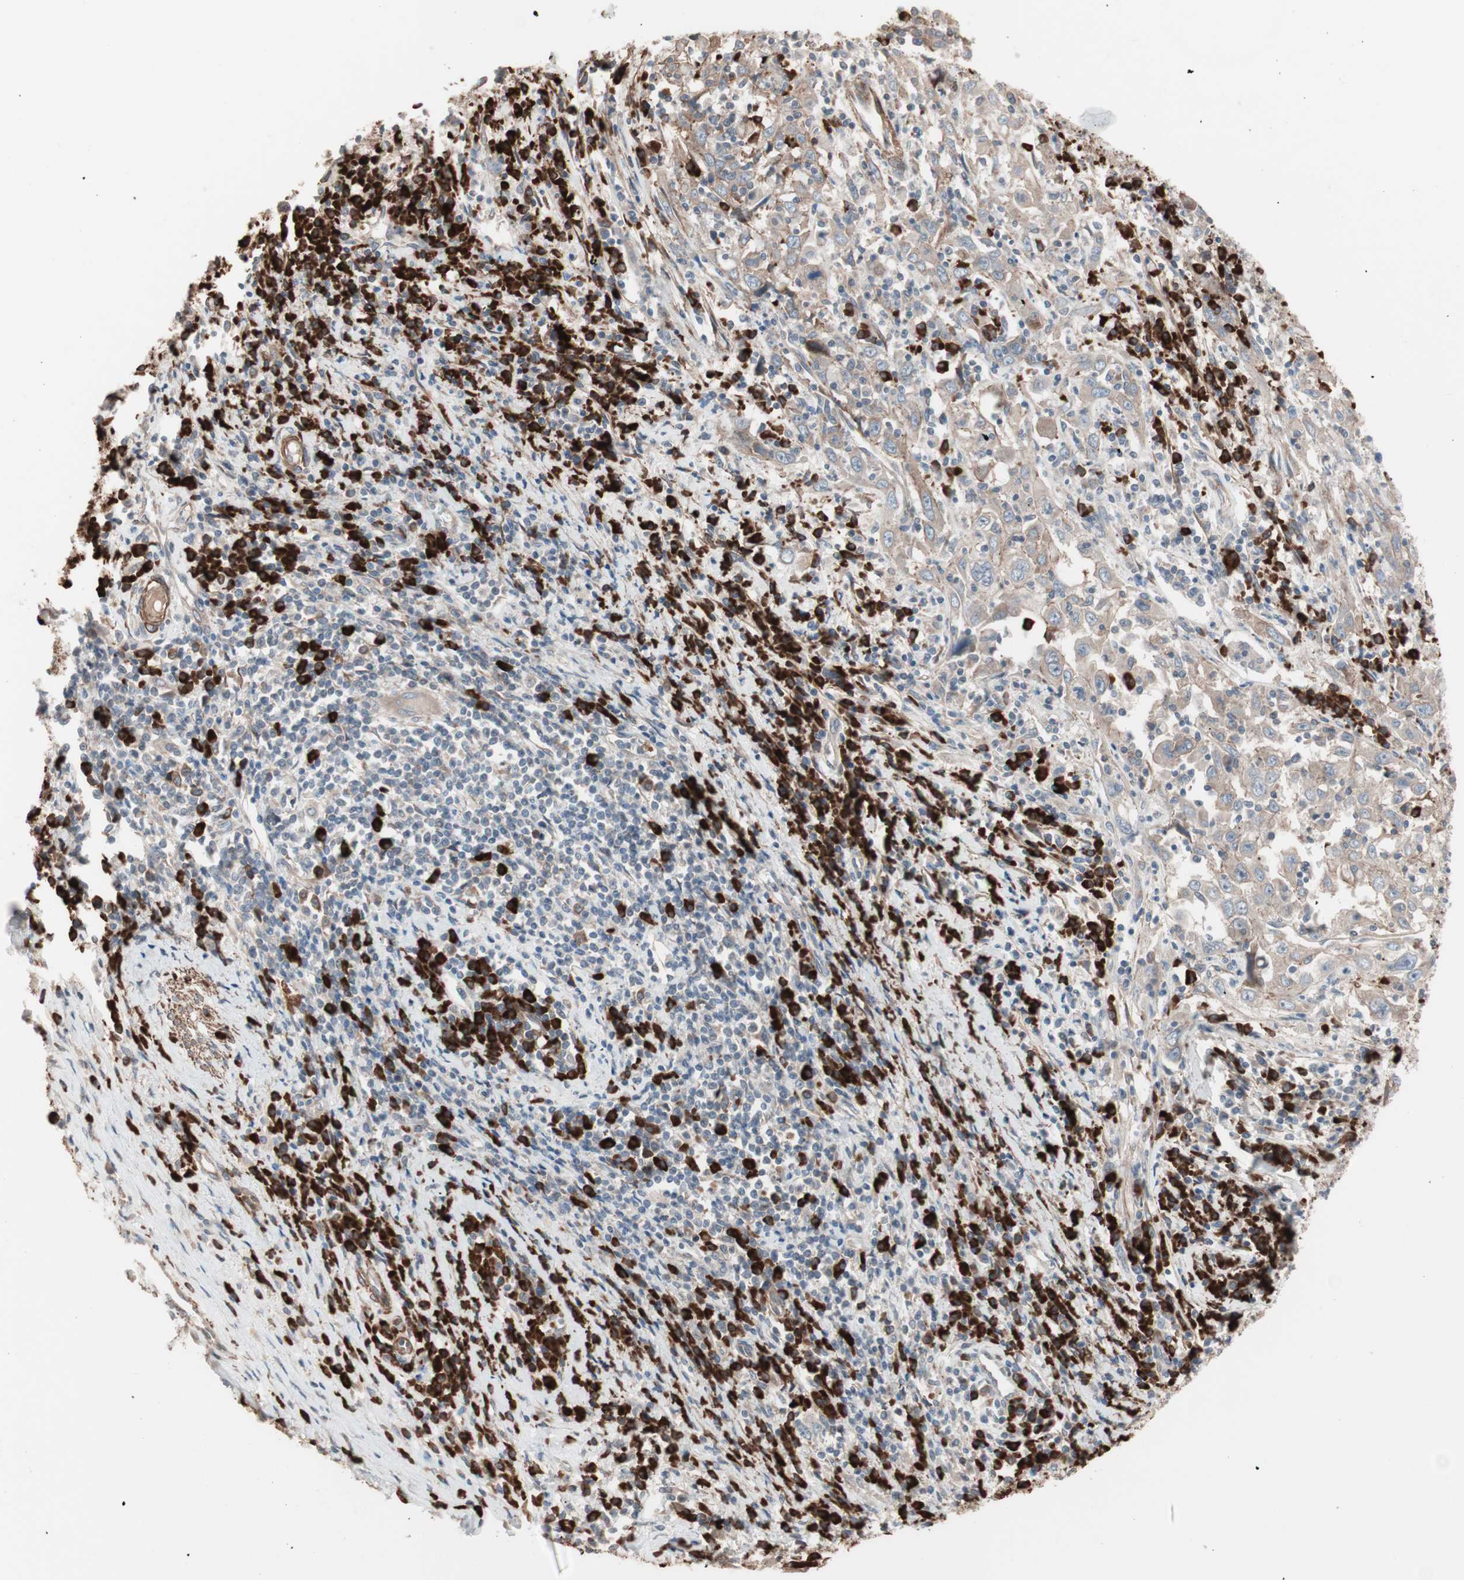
{"staining": {"intensity": "weak", "quantity": ">75%", "location": "cytoplasmic/membranous"}, "tissue": "cervical cancer", "cell_type": "Tumor cells", "image_type": "cancer", "snomed": [{"axis": "morphology", "description": "Squamous cell carcinoma, NOS"}, {"axis": "topography", "description": "Cervix"}], "caption": "IHC micrograph of cervical squamous cell carcinoma stained for a protein (brown), which reveals low levels of weak cytoplasmic/membranous staining in about >75% of tumor cells.", "gene": "ALG5", "patient": {"sex": "female", "age": 46}}